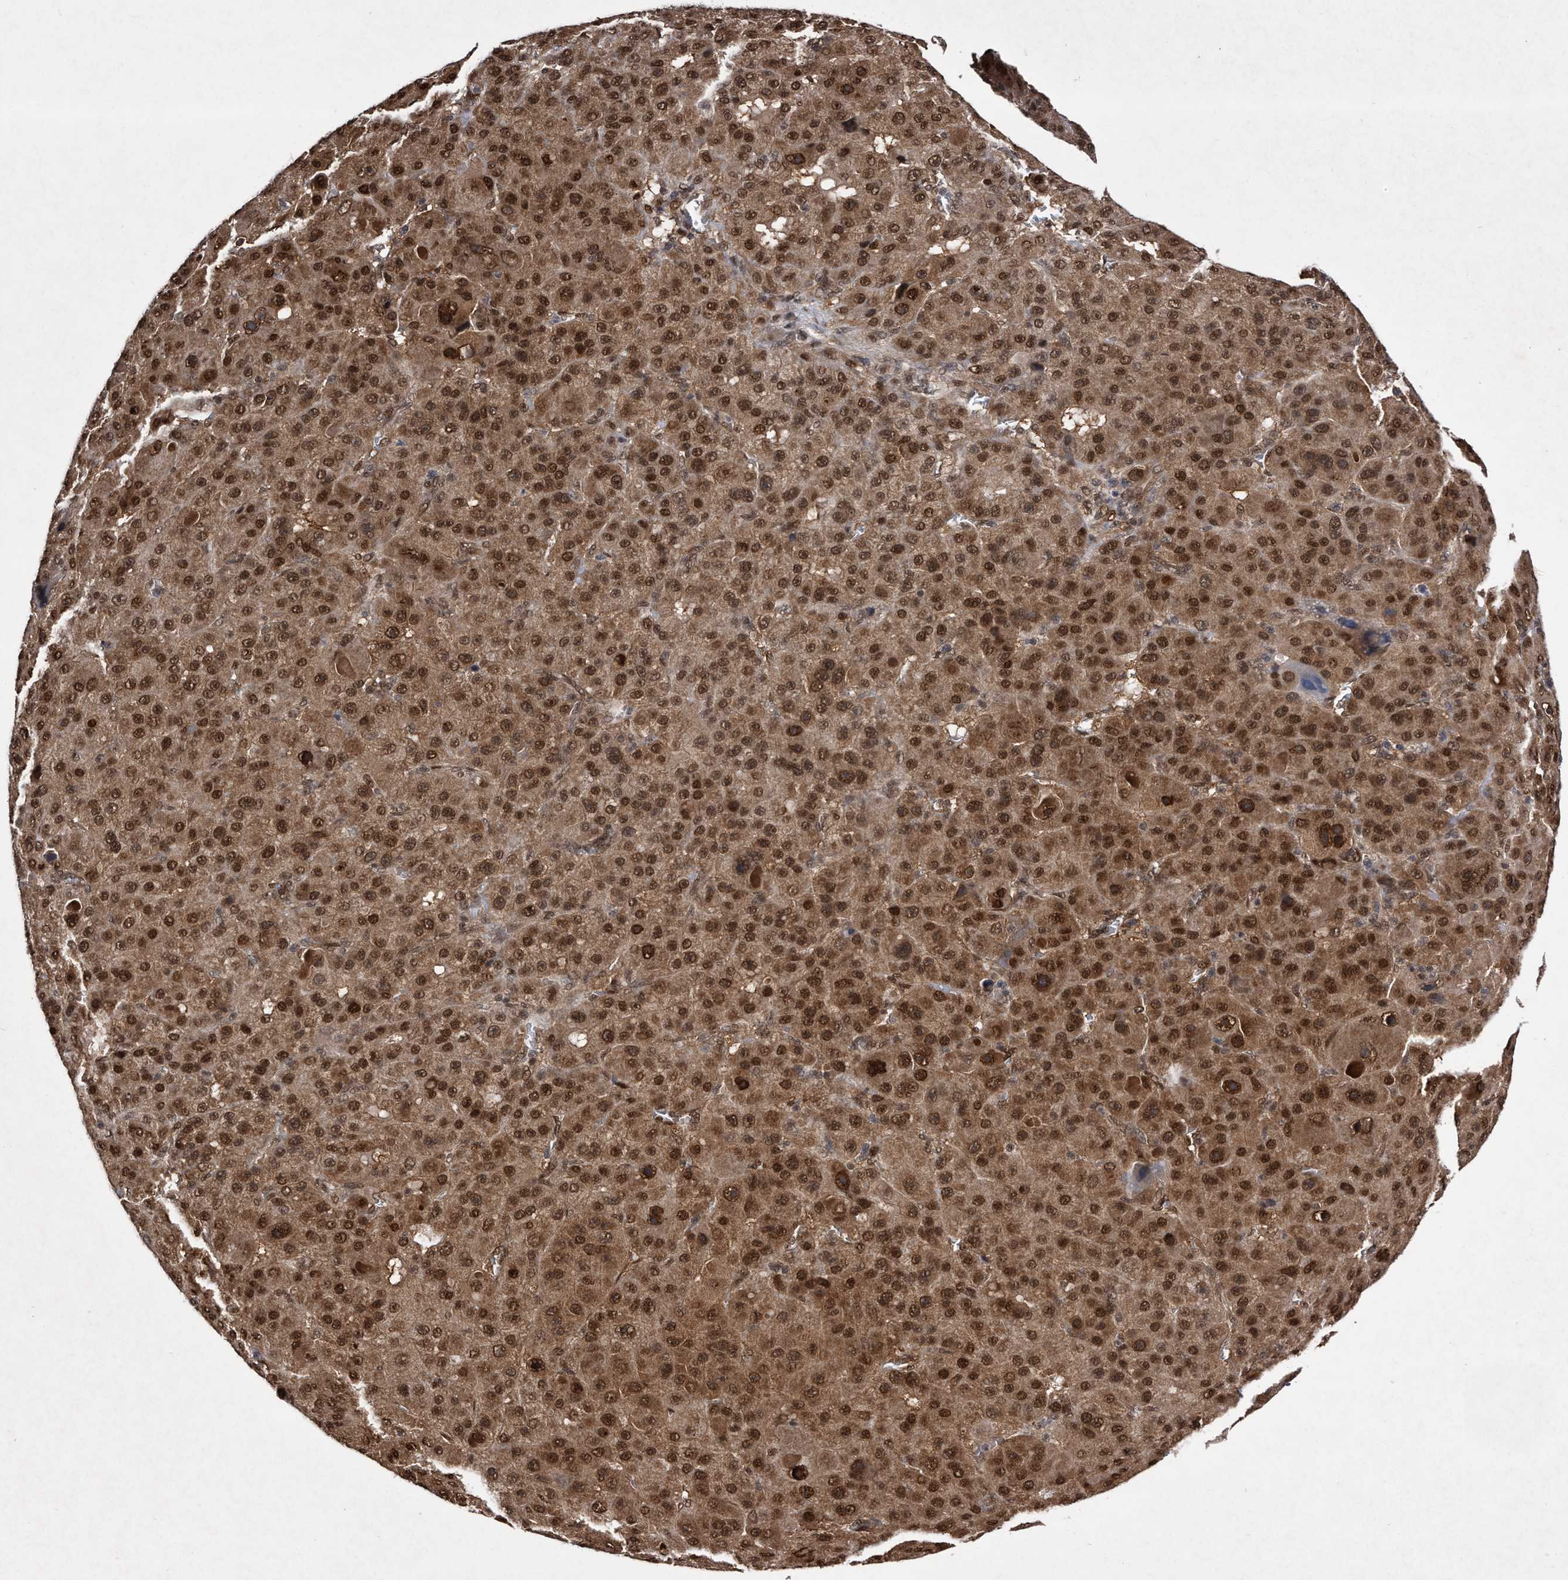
{"staining": {"intensity": "strong", "quantity": ">75%", "location": "cytoplasmic/membranous,nuclear"}, "tissue": "liver cancer", "cell_type": "Tumor cells", "image_type": "cancer", "snomed": [{"axis": "morphology", "description": "Carcinoma, Hepatocellular, NOS"}, {"axis": "topography", "description": "Liver"}], "caption": "Immunohistochemical staining of liver cancer (hepatocellular carcinoma) reveals high levels of strong cytoplasmic/membranous and nuclear positivity in about >75% of tumor cells.", "gene": "RAD23B", "patient": {"sex": "male", "age": 76}}